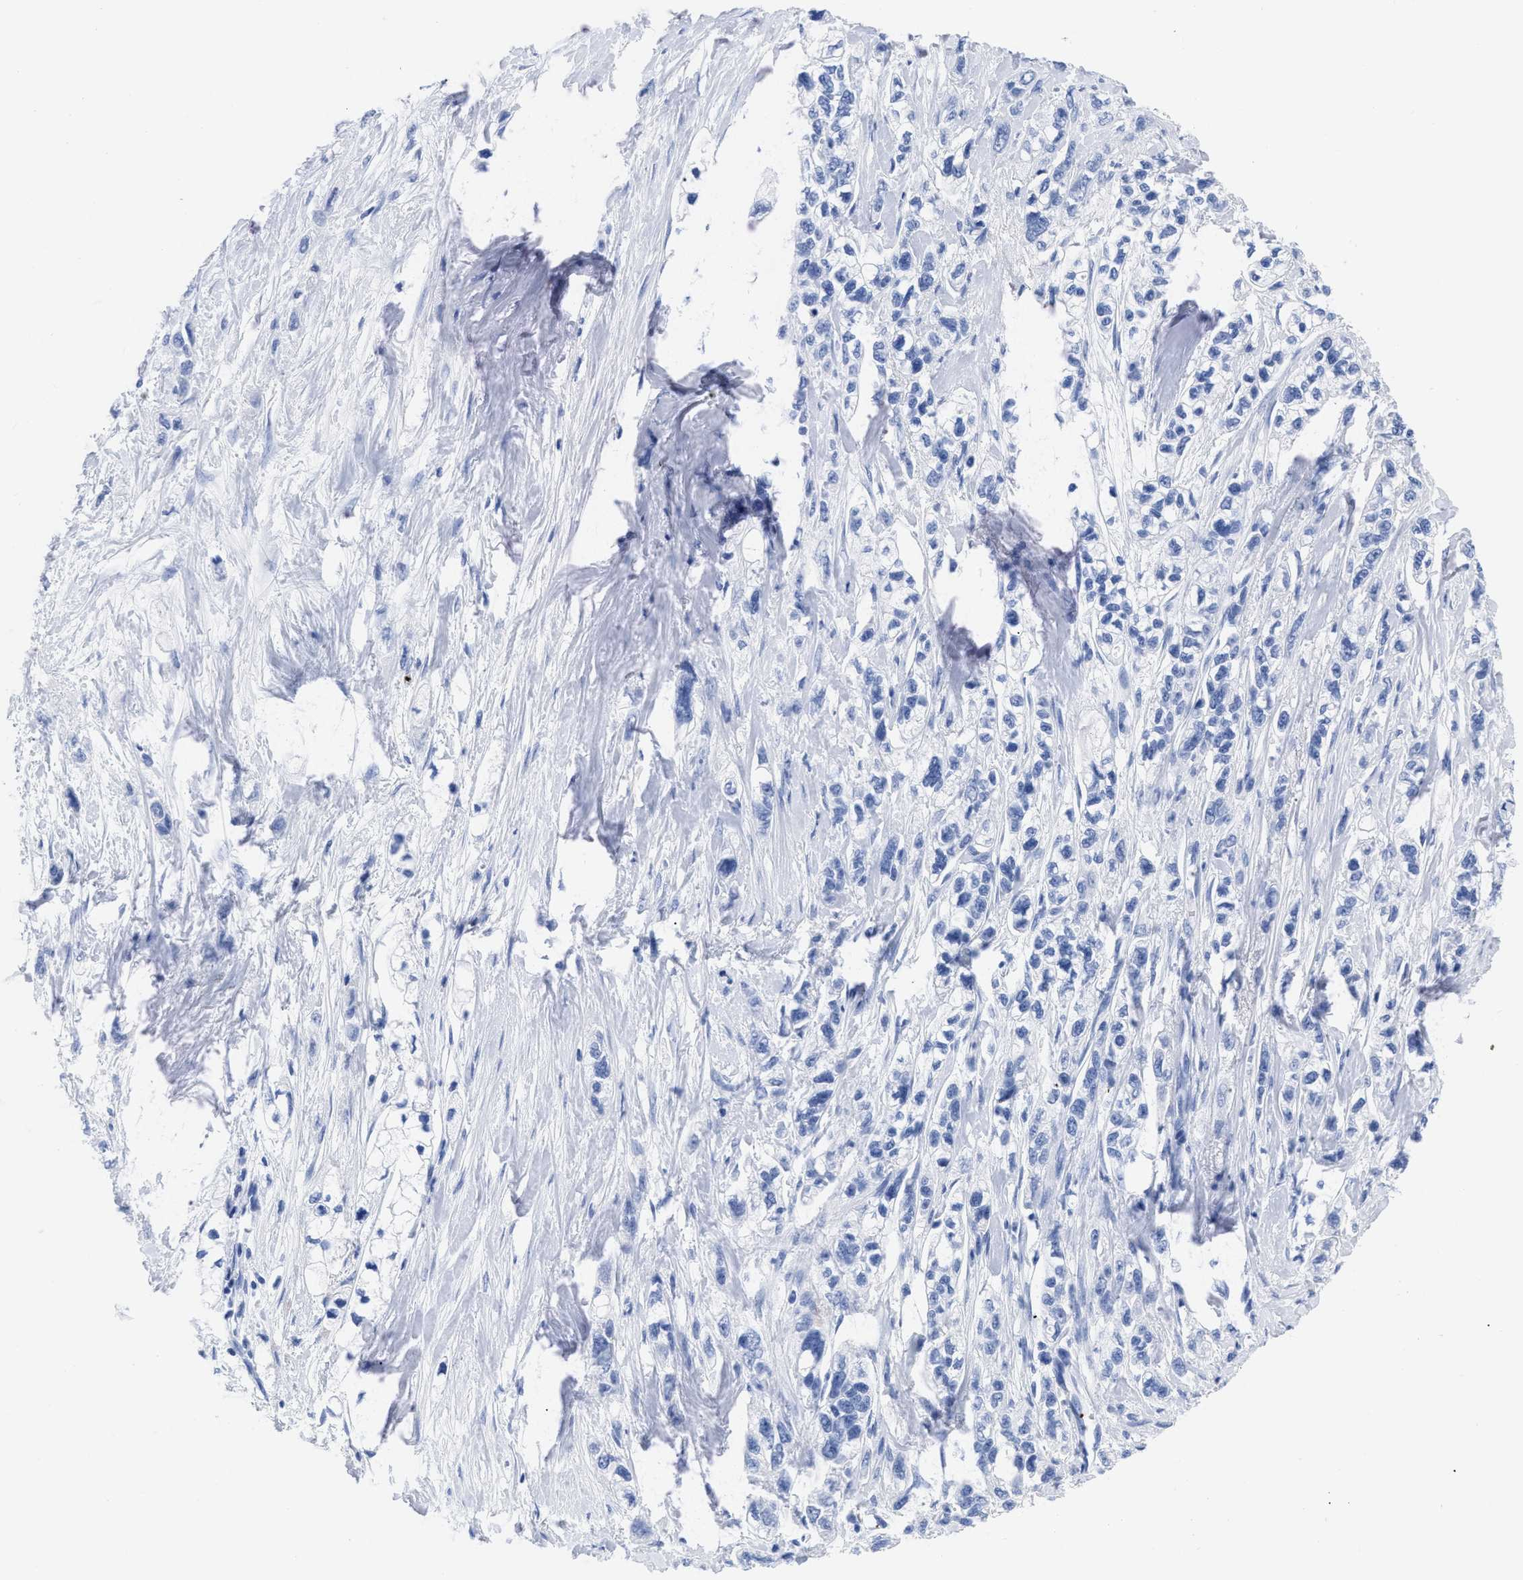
{"staining": {"intensity": "negative", "quantity": "none", "location": "none"}, "tissue": "pancreatic cancer", "cell_type": "Tumor cells", "image_type": "cancer", "snomed": [{"axis": "morphology", "description": "Adenocarcinoma, NOS"}, {"axis": "topography", "description": "Pancreas"}], "caption": "Pancreatic adenocarcinoma was stained to show a protein in brown. There is no significant expression in tumor cells. (Stains: DAB (3,3'-diaminobenzidine) immunohistochemistry (IHC) with hematoxylin counter stain, Microscopy: brightfield microscopy at high magnification).", "gene": "TREML1", "patient": {"sex": "male", "age": 74}}